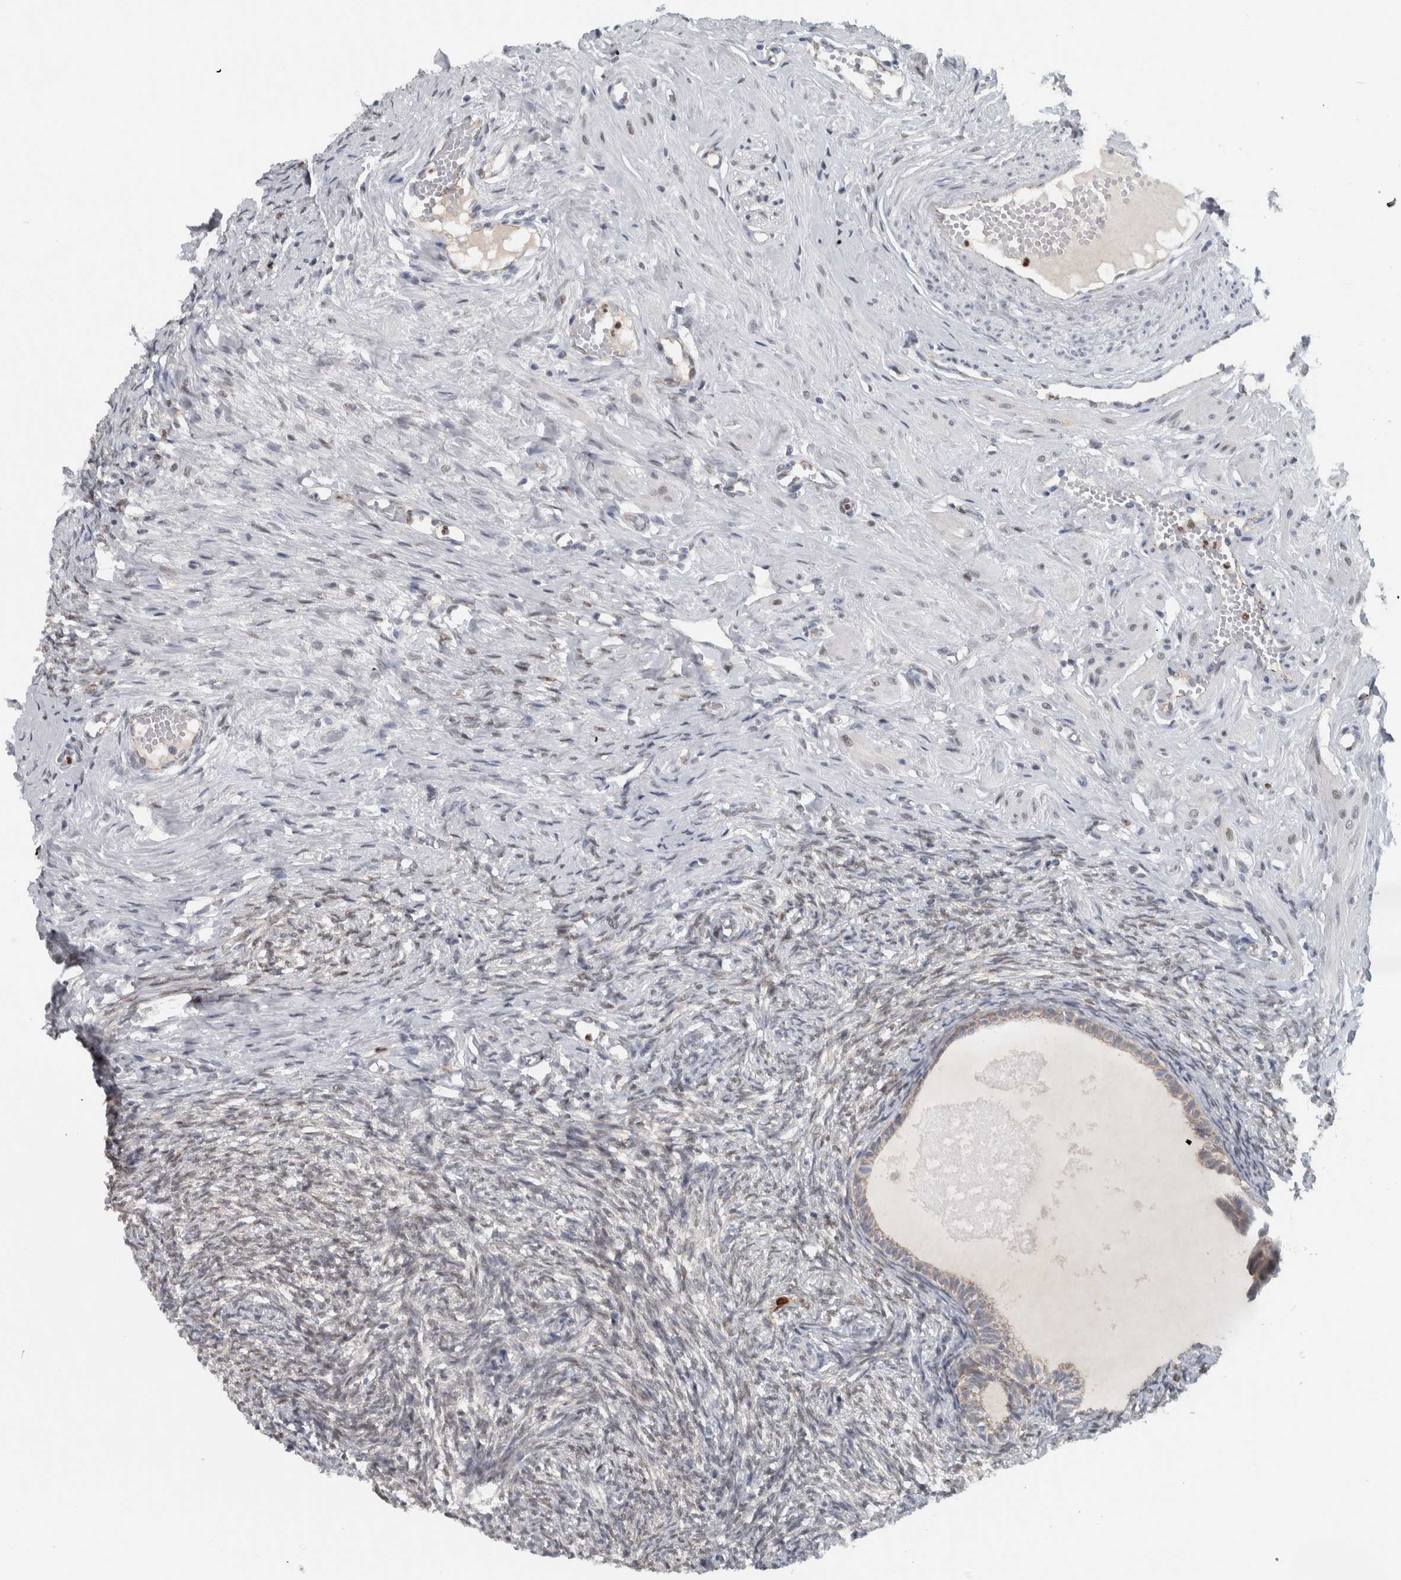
{"staining": {"intensity": "weak", "quantity": "<25%", "location": "cytoplasmic/membranous"}, "tissue": "ovary", "cell_type": "Follicle cells", "image_type": "normal", "snomed": [{"axis": "morphology", "description": "Normal tissue, NOS"}, {"axis": "topography", "description": "Ovary"}], "caption": "IHC of normal human ovary shows no expression in follicle cells.", "gene": "ADPRM", "patient": {"sex": "female", "age": 41}}